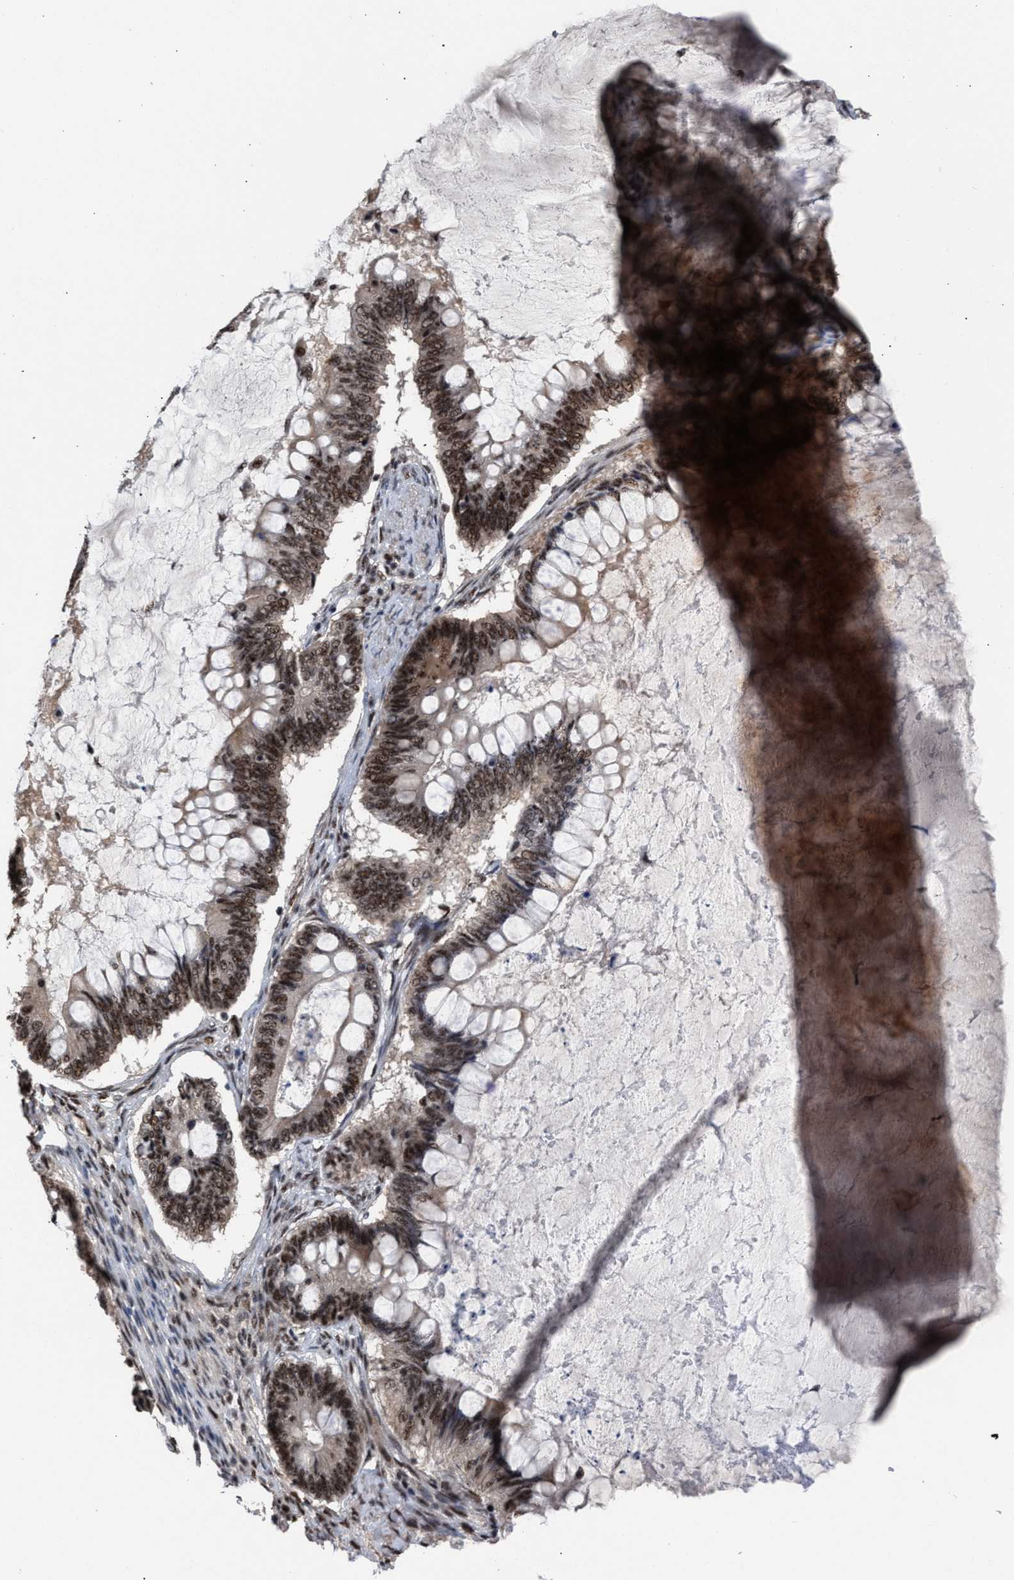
{"staining": {"intensity": "strong", "quantity": ">75%", "location": "nuclear"}, "tissue": "ovarian cancer", "cell_type": "Tumor cells", "image_type": "cancer", "snomed": [{"axis": "morphology", "description": "Cystadenocarcinoma, mucinous, NOS"}, {"axis": "topography", "description": "Ovary"}], "caption": "Immunohistochemistry (IHC) staining of ovarian cancer (mucinous cystadenocarcinoma), which demonstrates high levels of strong nuclear positivity in approximately >75% of tumor cells indicating strong nuclear protein expression. The staining was performed using DAB (3,3'-diaminobenzidine) (brown) for protein detection and nuclei were counterstained in hematoxylin (blue).", "gene": "EIF4A3", "patient": {"sex": "female", "age": 61}}